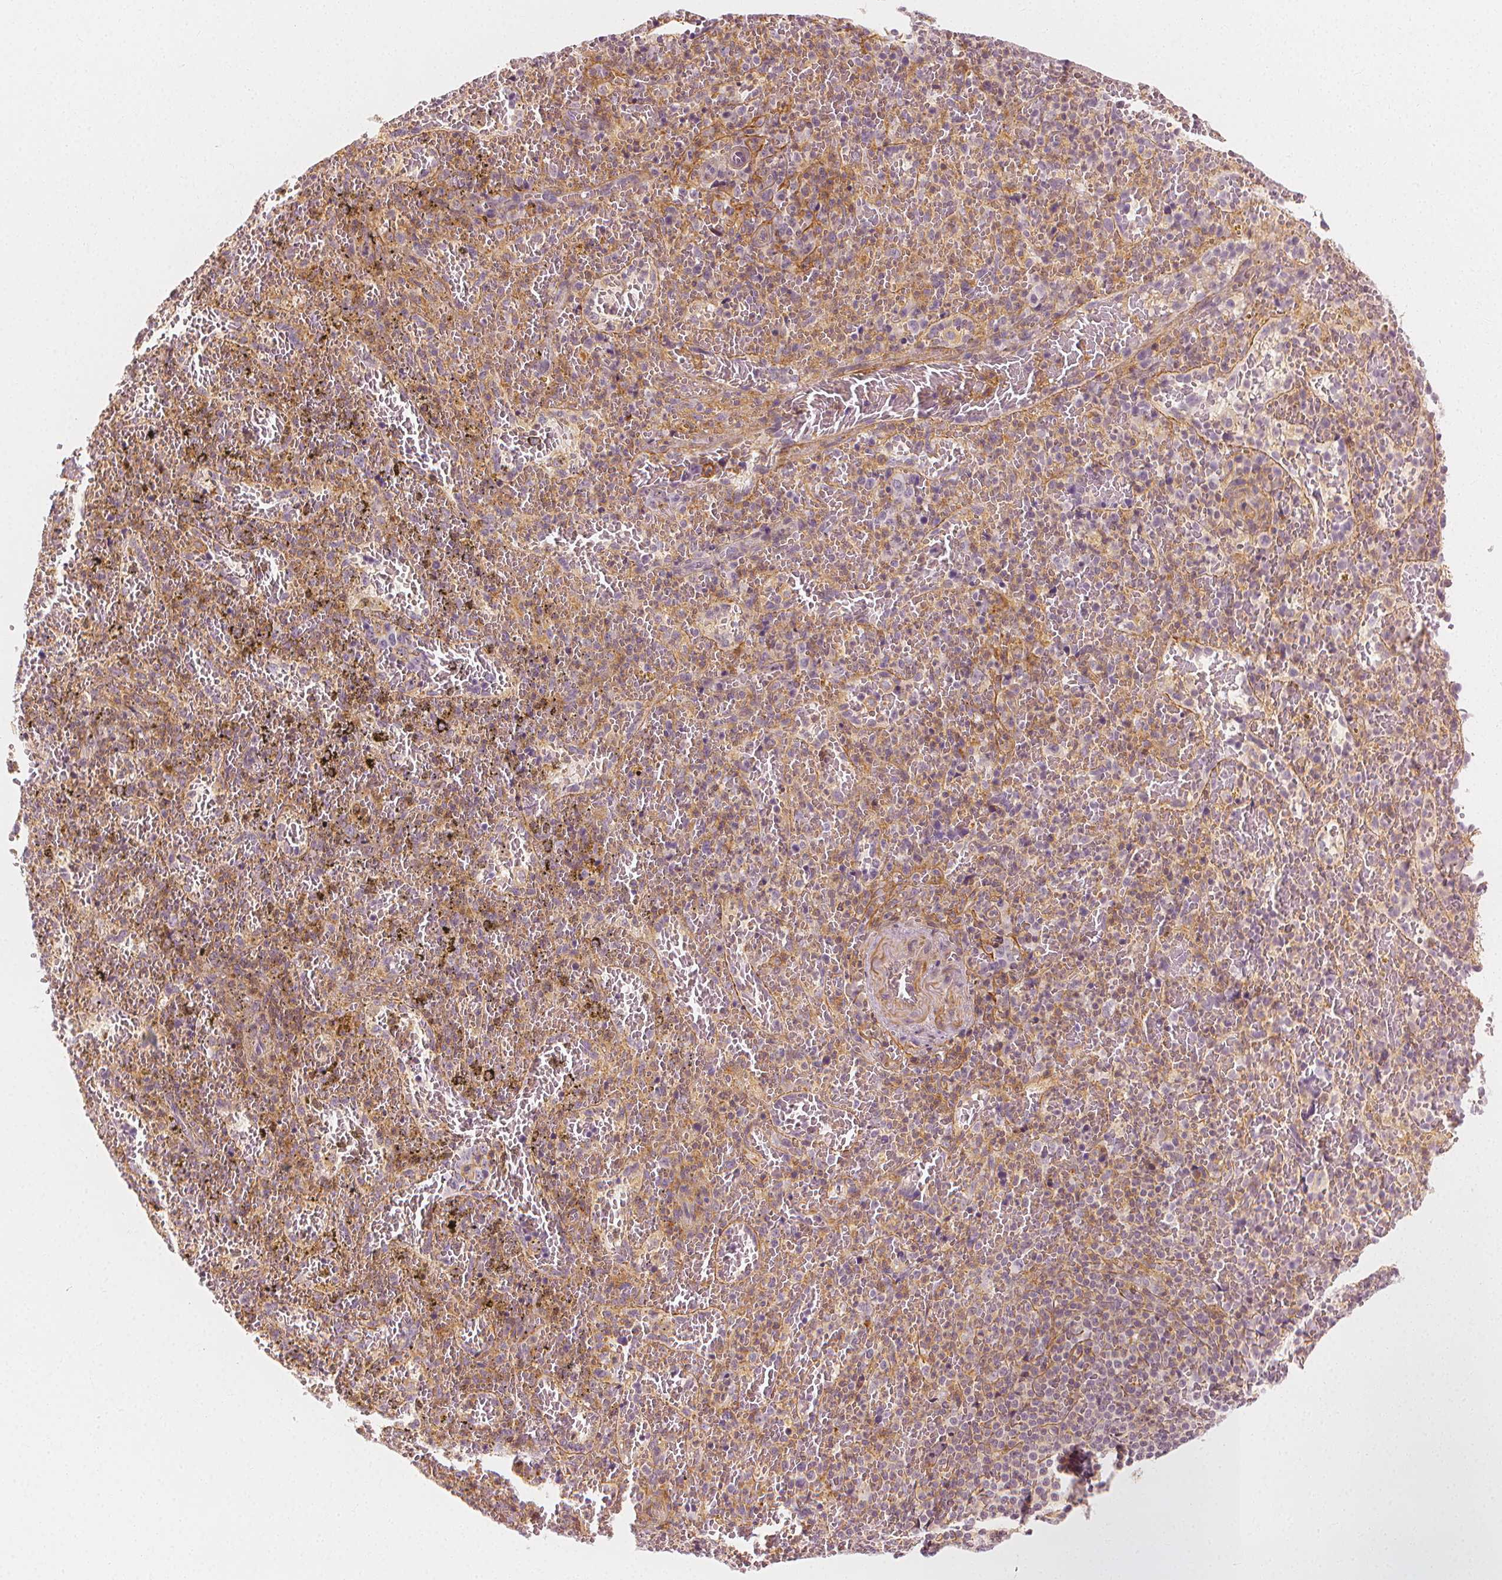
{"staining": {"intensity": "negative", "quantity": "none", "location": "none"}, "tissue": "spleen", "cell_type": "Cells in red pulp", "image_type": "normal", "snomed": [{"axis": "morphology", "description": "Normal tissue, NOS"}, {"axis": "topography", "description": "Spleen"}], "caption": "Human spleen stained for a protein using immunohistochemistry demonstrates no expression in cells in red pulp.", "gene": "ARHGAP26", "patient": {"sex": "female", "age": 50}}